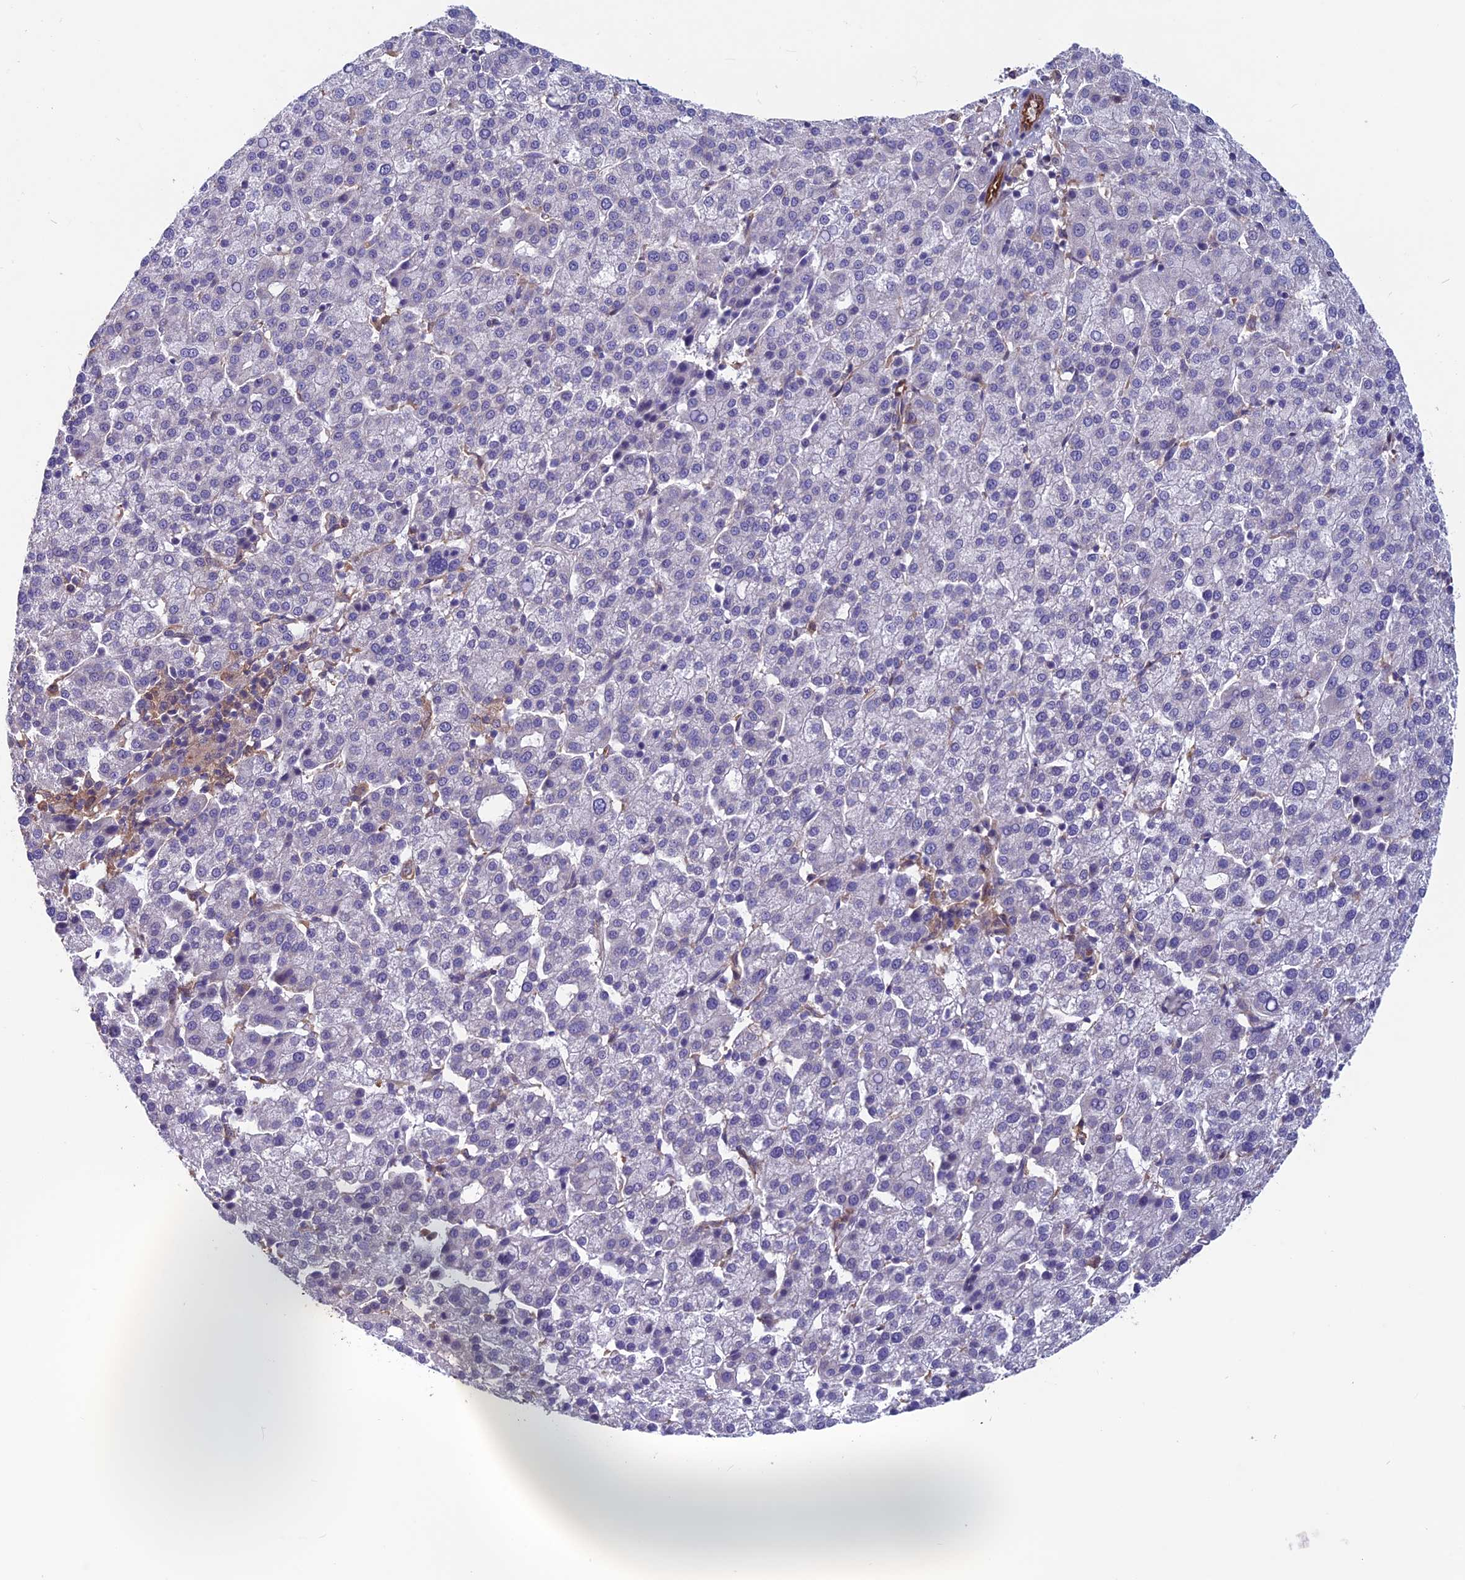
{"staining": {"intensity": "negative", "quantity": "none", "location": "none"}, "tissue": "liver cancer", "cell_type": "Tumor cells", "image_type": "cancer", "snomed": [{"axis": "morphology", "description": "Carcinoma, Hepatocellular, NOS"}, {"axis": "topography", "description": "Liver"}], "caption": "This image is of hepatocellular carcinoma (liver) stained with IHC to label a protein in brown with the nuclei are counter-stained blue. There is no staining in tumor cells.", "gene": "MAST2", "patient": {"sex": "female", "age": 58}}